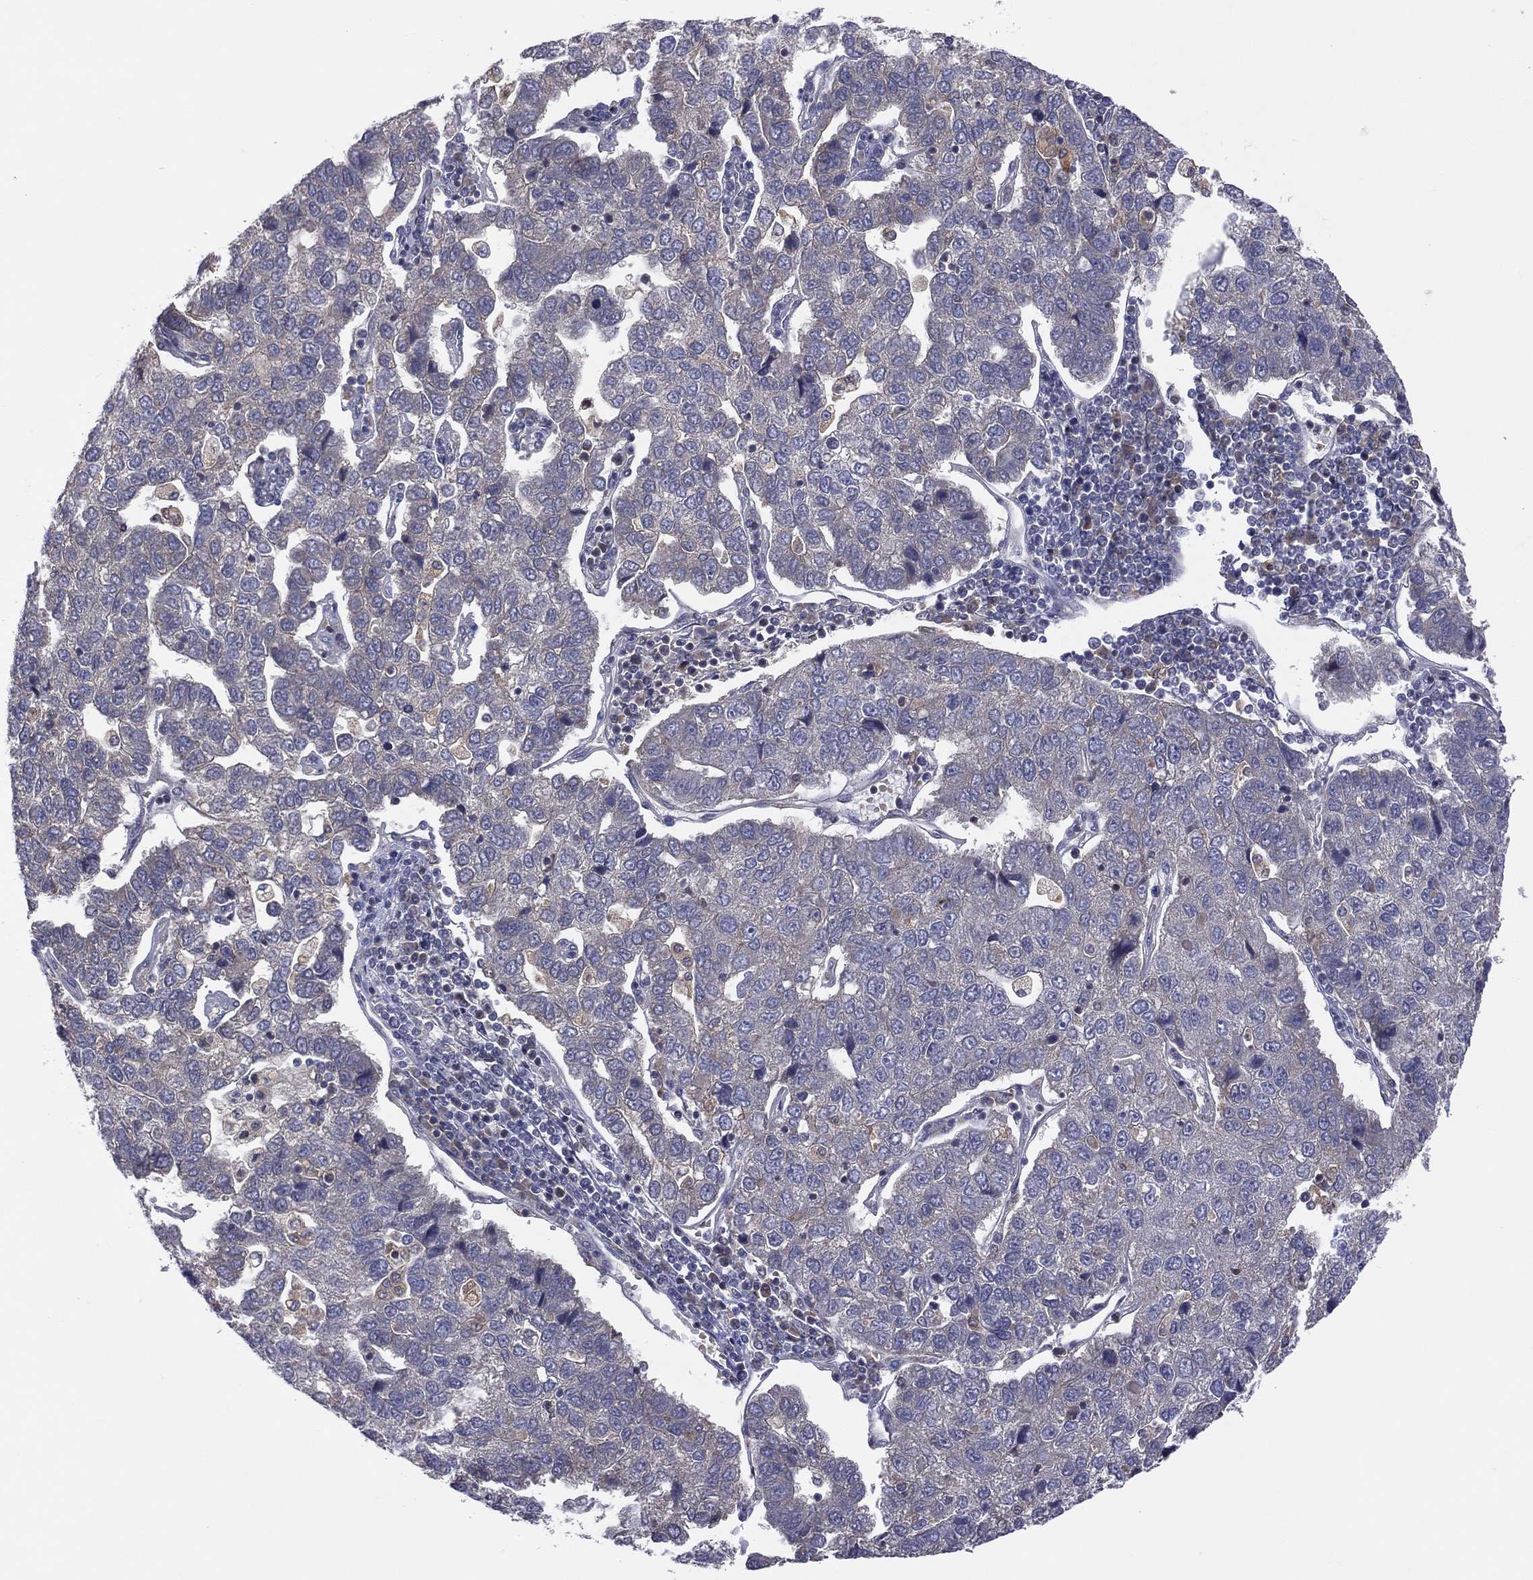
{"staining": {"intensity": "negative", "quantity": "none", "location": "none"}, "tissue": "pancreatic cancer", "cell_type": "Tumor cells", "image_type": "cancer", "snomed": [{"axis": "morphology", "description": "Adenocarcinoma, NOS"}, {"axis": "topography", "description": "Pancreas"}], "caption": "Protein analysis of adenocarcinoma (pancreatic) reveals no significant staining in tumor cells.", "gene": "STARD3", "patient": {"sex": "female", "age": 61}}